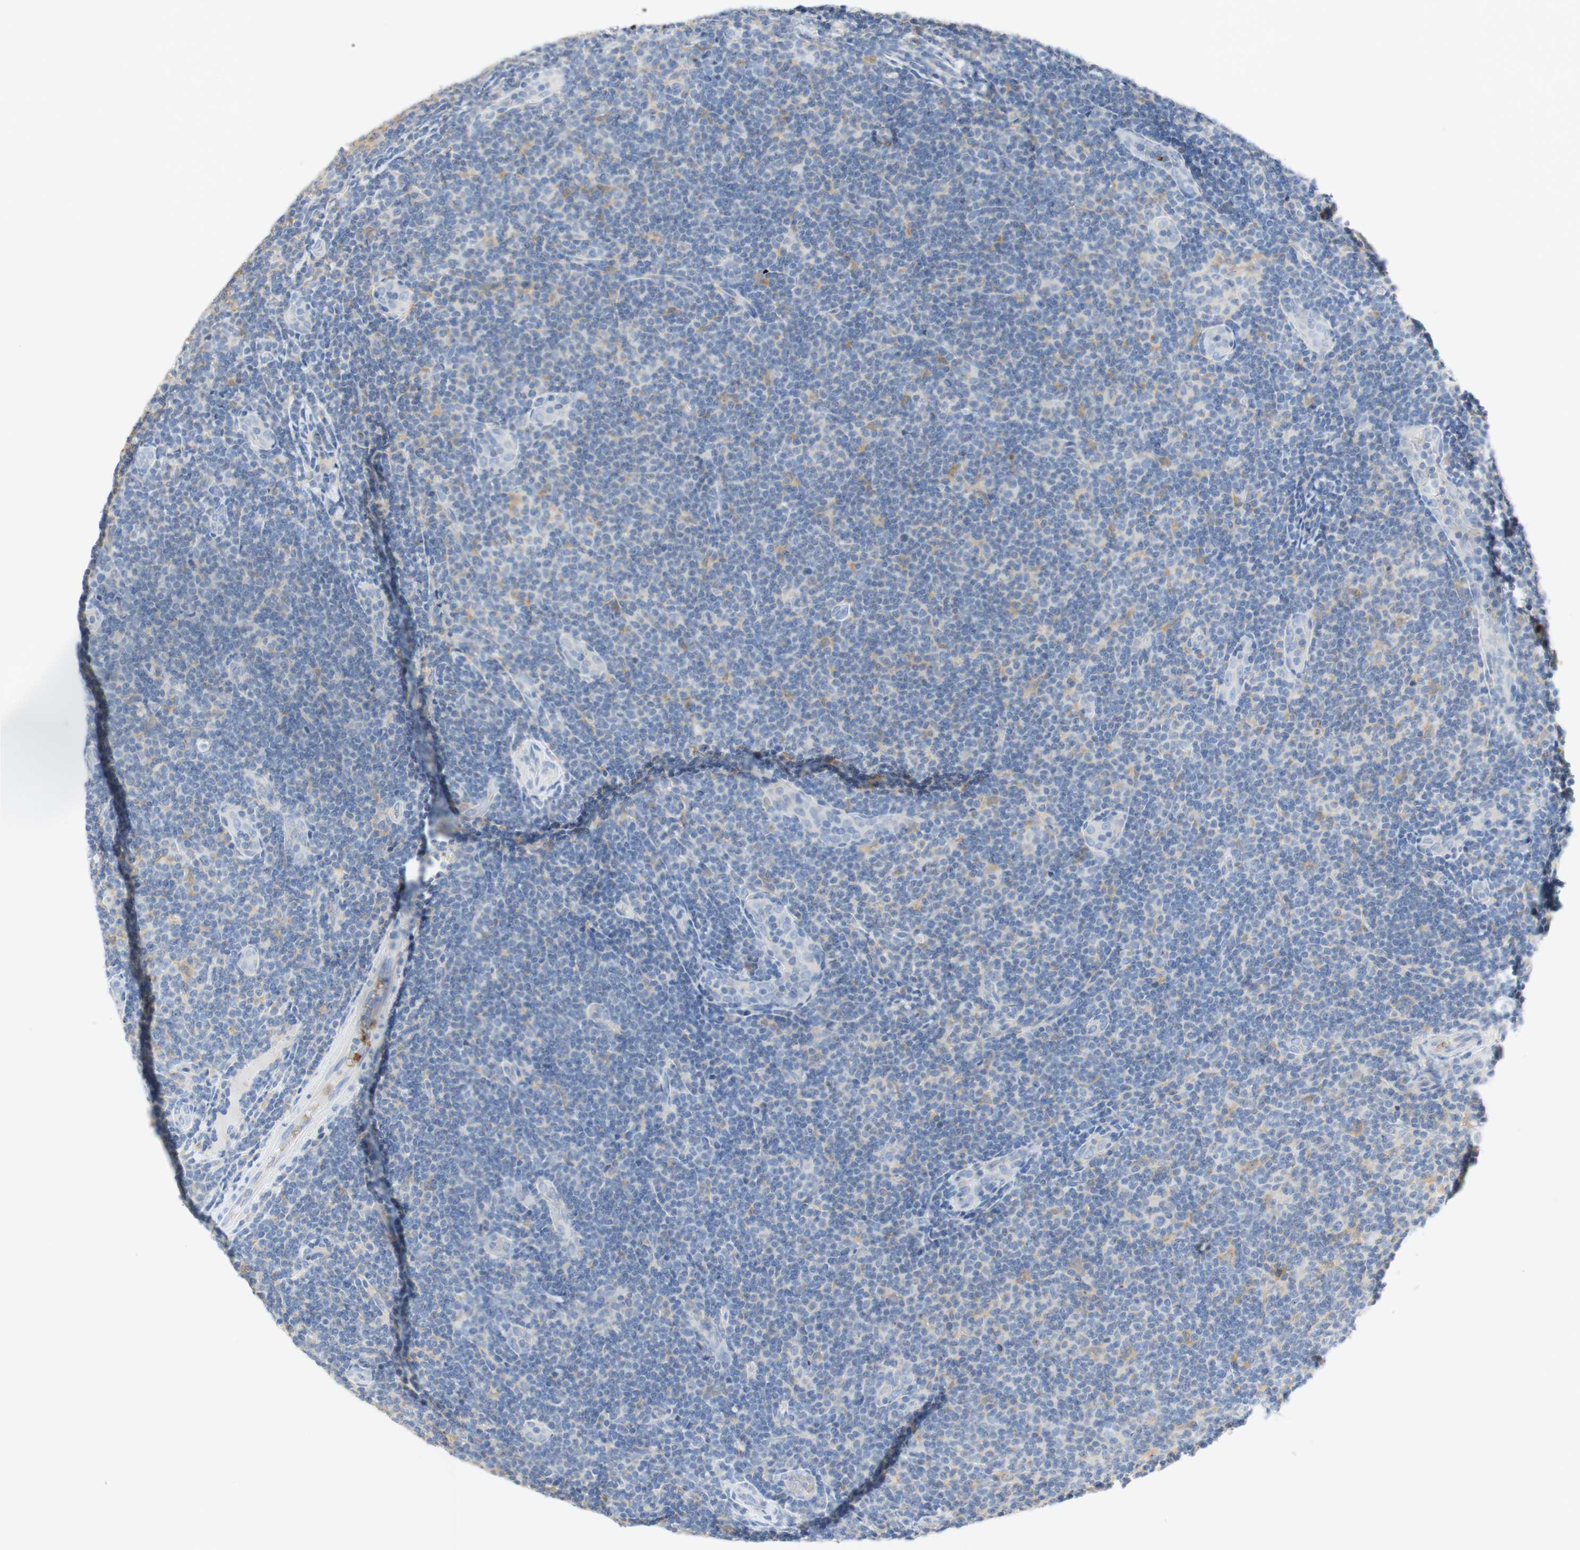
{"staining": {"intensity": "negative", "quantity": "none", "location": "none"}, "tissue": "lymphoma", "cell_type": "Tumor cells", "image_type": "cancer", "snomed": [{"axis": "morphology", "description": "Malignant lymphoma, non-Hodgkin's type, Low grade"}, {"axis": "topography", "description": "Lymph node"}], "caption": "Immunohistochemistry (IHC) of human malignant lymphoma, non-Hodgkin's type (low-grade) exhibits no expression in tumor cells. The staining is performed using DAB (3,3'-diaminobenzidine) brown chromogen with nuclei counter-stained in using hematoxylin.", "gene": "EPO", "patient": {"sex": "male", "age": 83}}